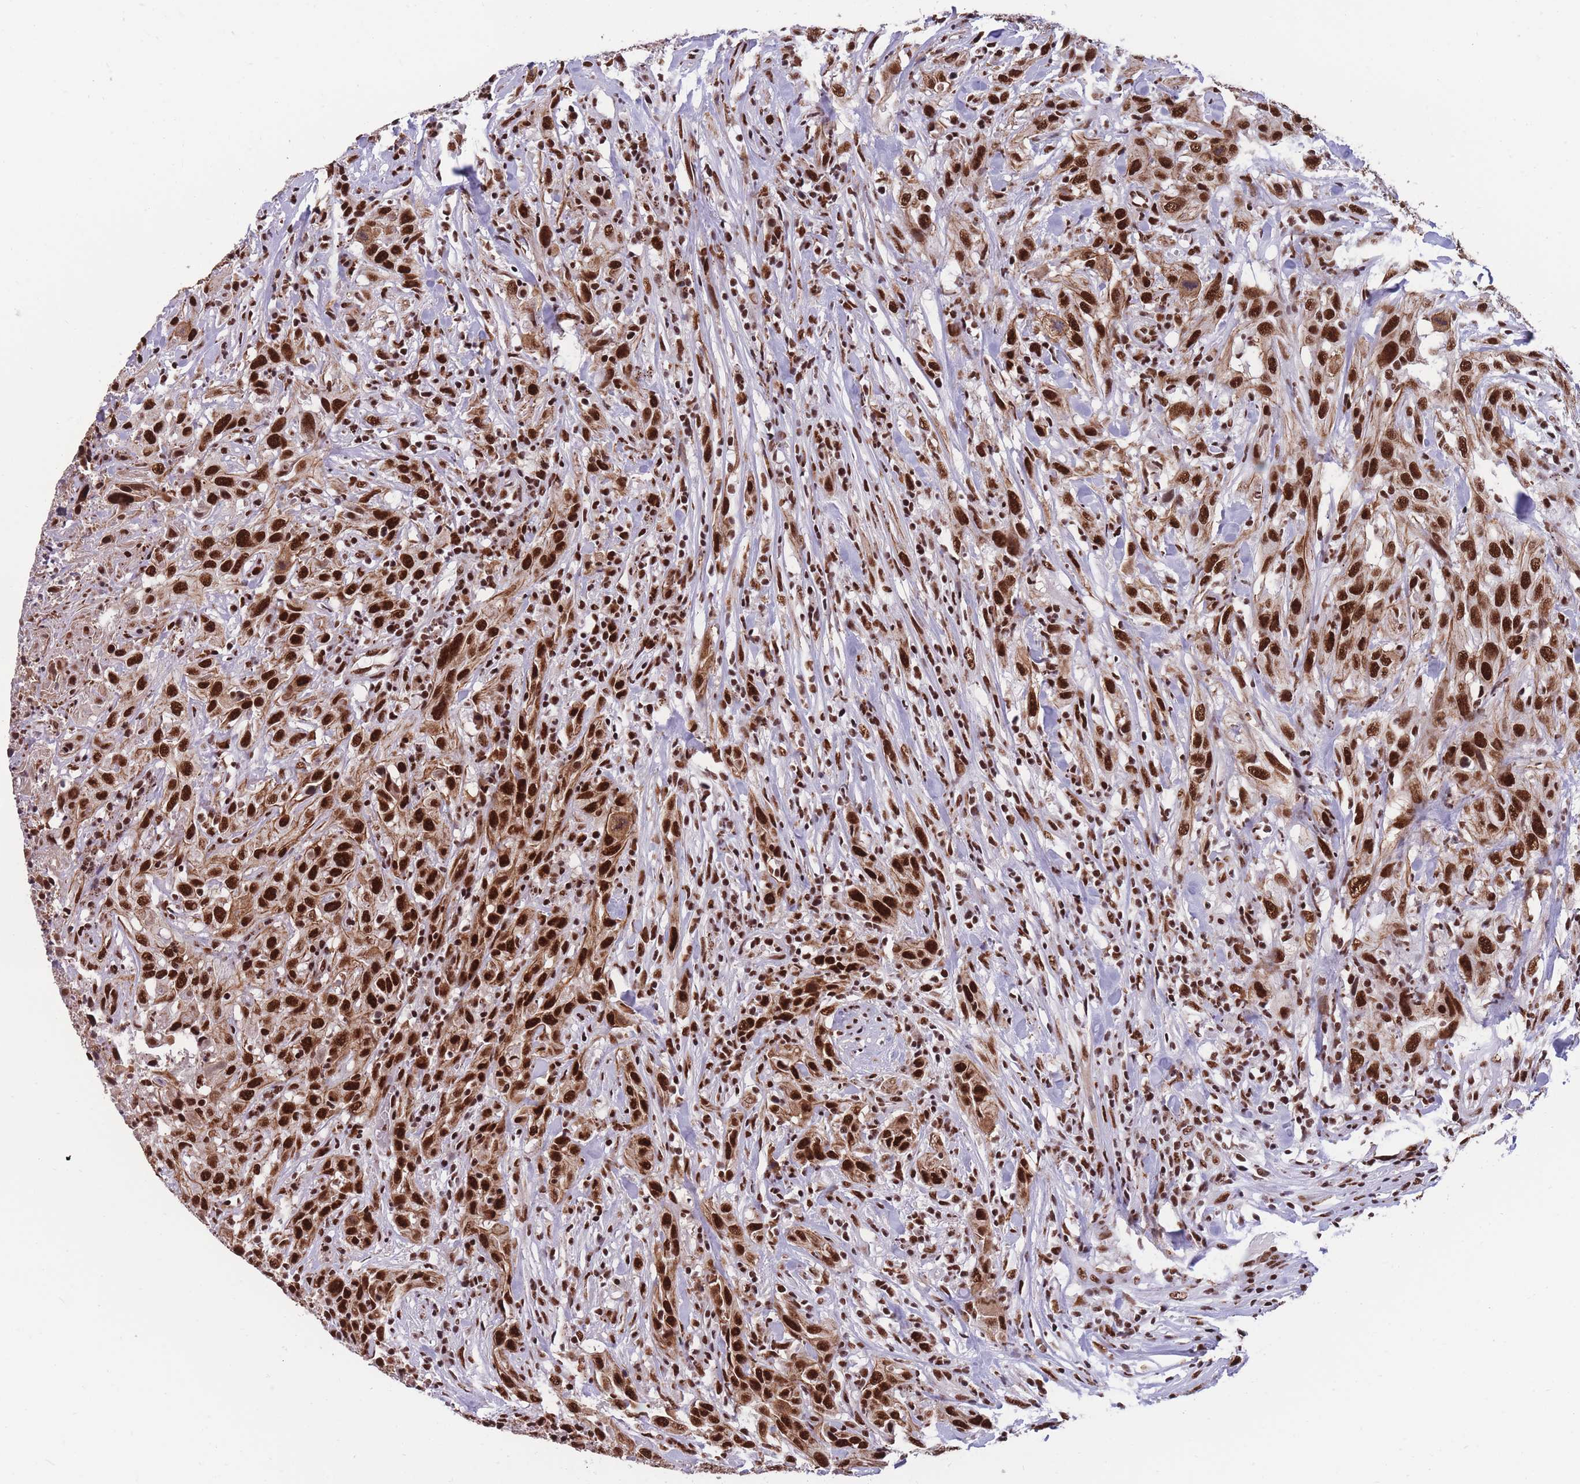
{"staining": {"intensity": "strong", "quantity": ">75%", "location": "cytoplasmic/membranous,nuclear"}, "tissue": "urothelial cancer", "cell_type": "Tumor cells", "image_type": "cancer", "snomed": [{"axis": "morphology", "description": "Urothelial carcinoma, High grade"}, {"axis": "topography", "description": "Urinary bladder"}], "caption": "Urothelial cancer was stained to show a protein in brown. There is high levels of strong cytoplasmic/membranous and nuclear positivity in approximately >75% of tumor cells. Nuclei are stained in blue.", "gene": "PRPF19", "patient": {"sex": "male", "age": 61}}